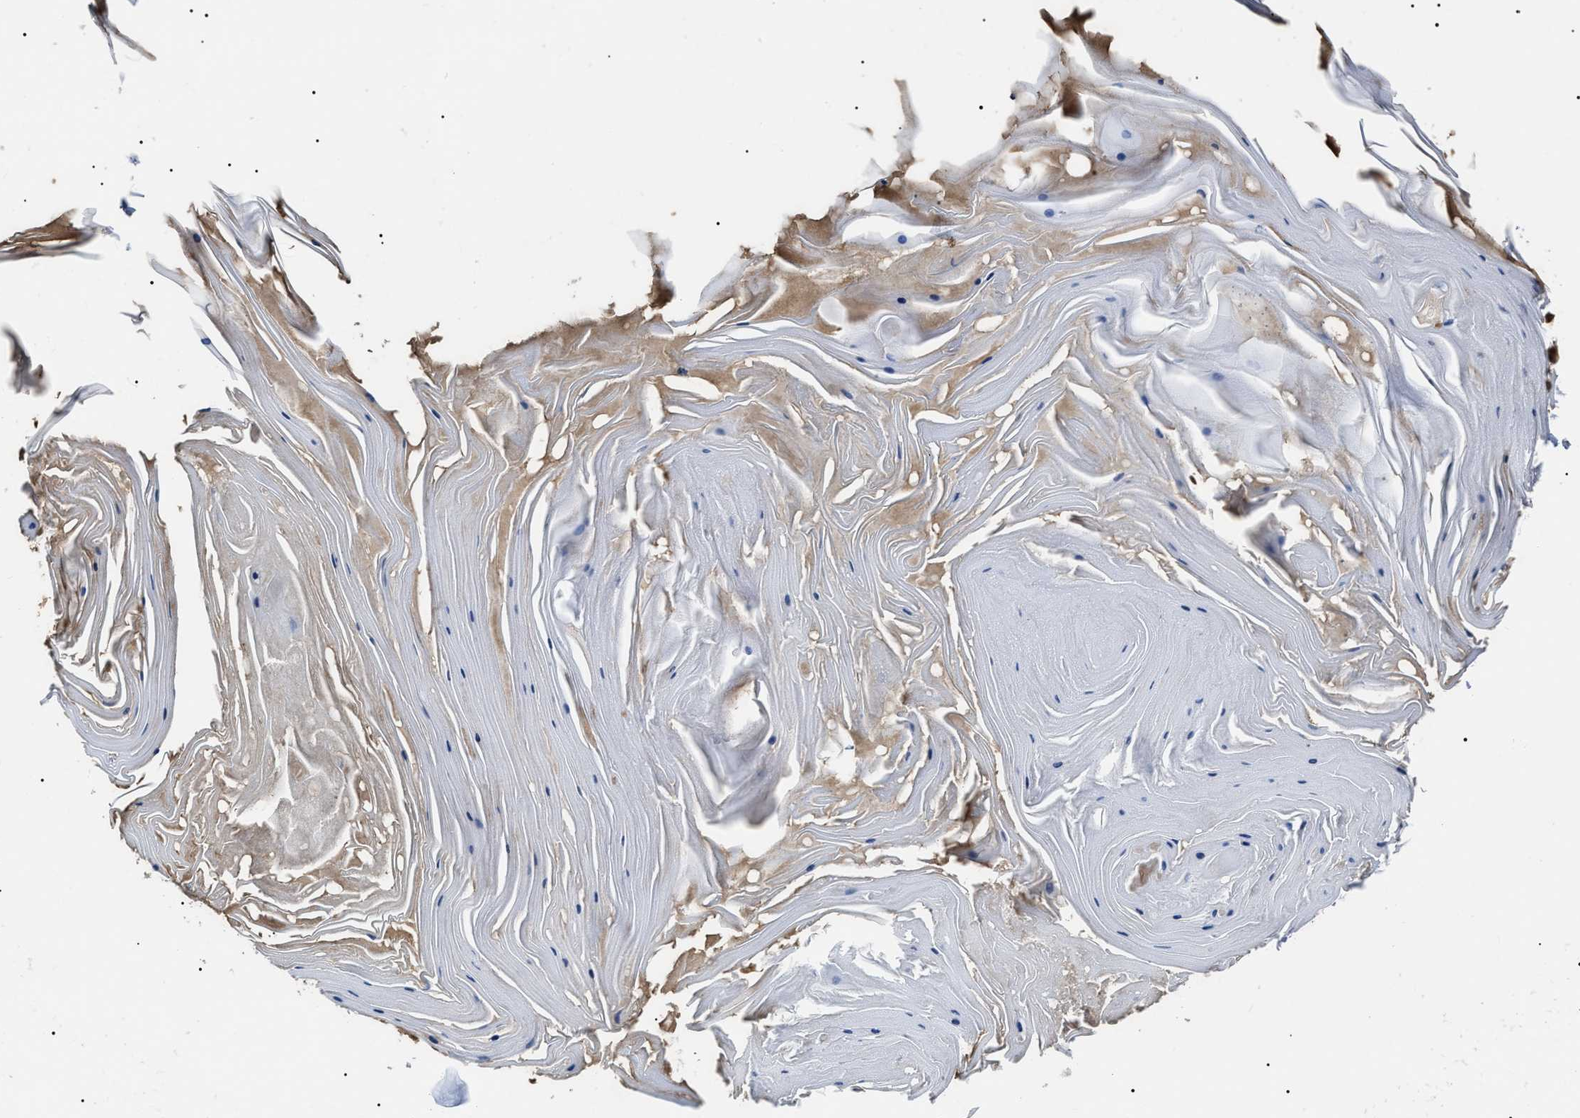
{"staining": {"intensity": "negative", "quantity": "none", "location": "none"}, "tissue": "skin cancer", "cell_type": "Tumor cells", "image_type": "cancer", "snomed": [{"axis": "morphology", "description": "Squamous cell carcinoma, NOS"}, {"axis": "topography", "description": "Skin"}], "caption": "Protein analysis of skin squamous cell carcinoma displays no significant staining in tumor cells.", "gene": "IFT81", "patient": {"sex": "male", "age": 74}}